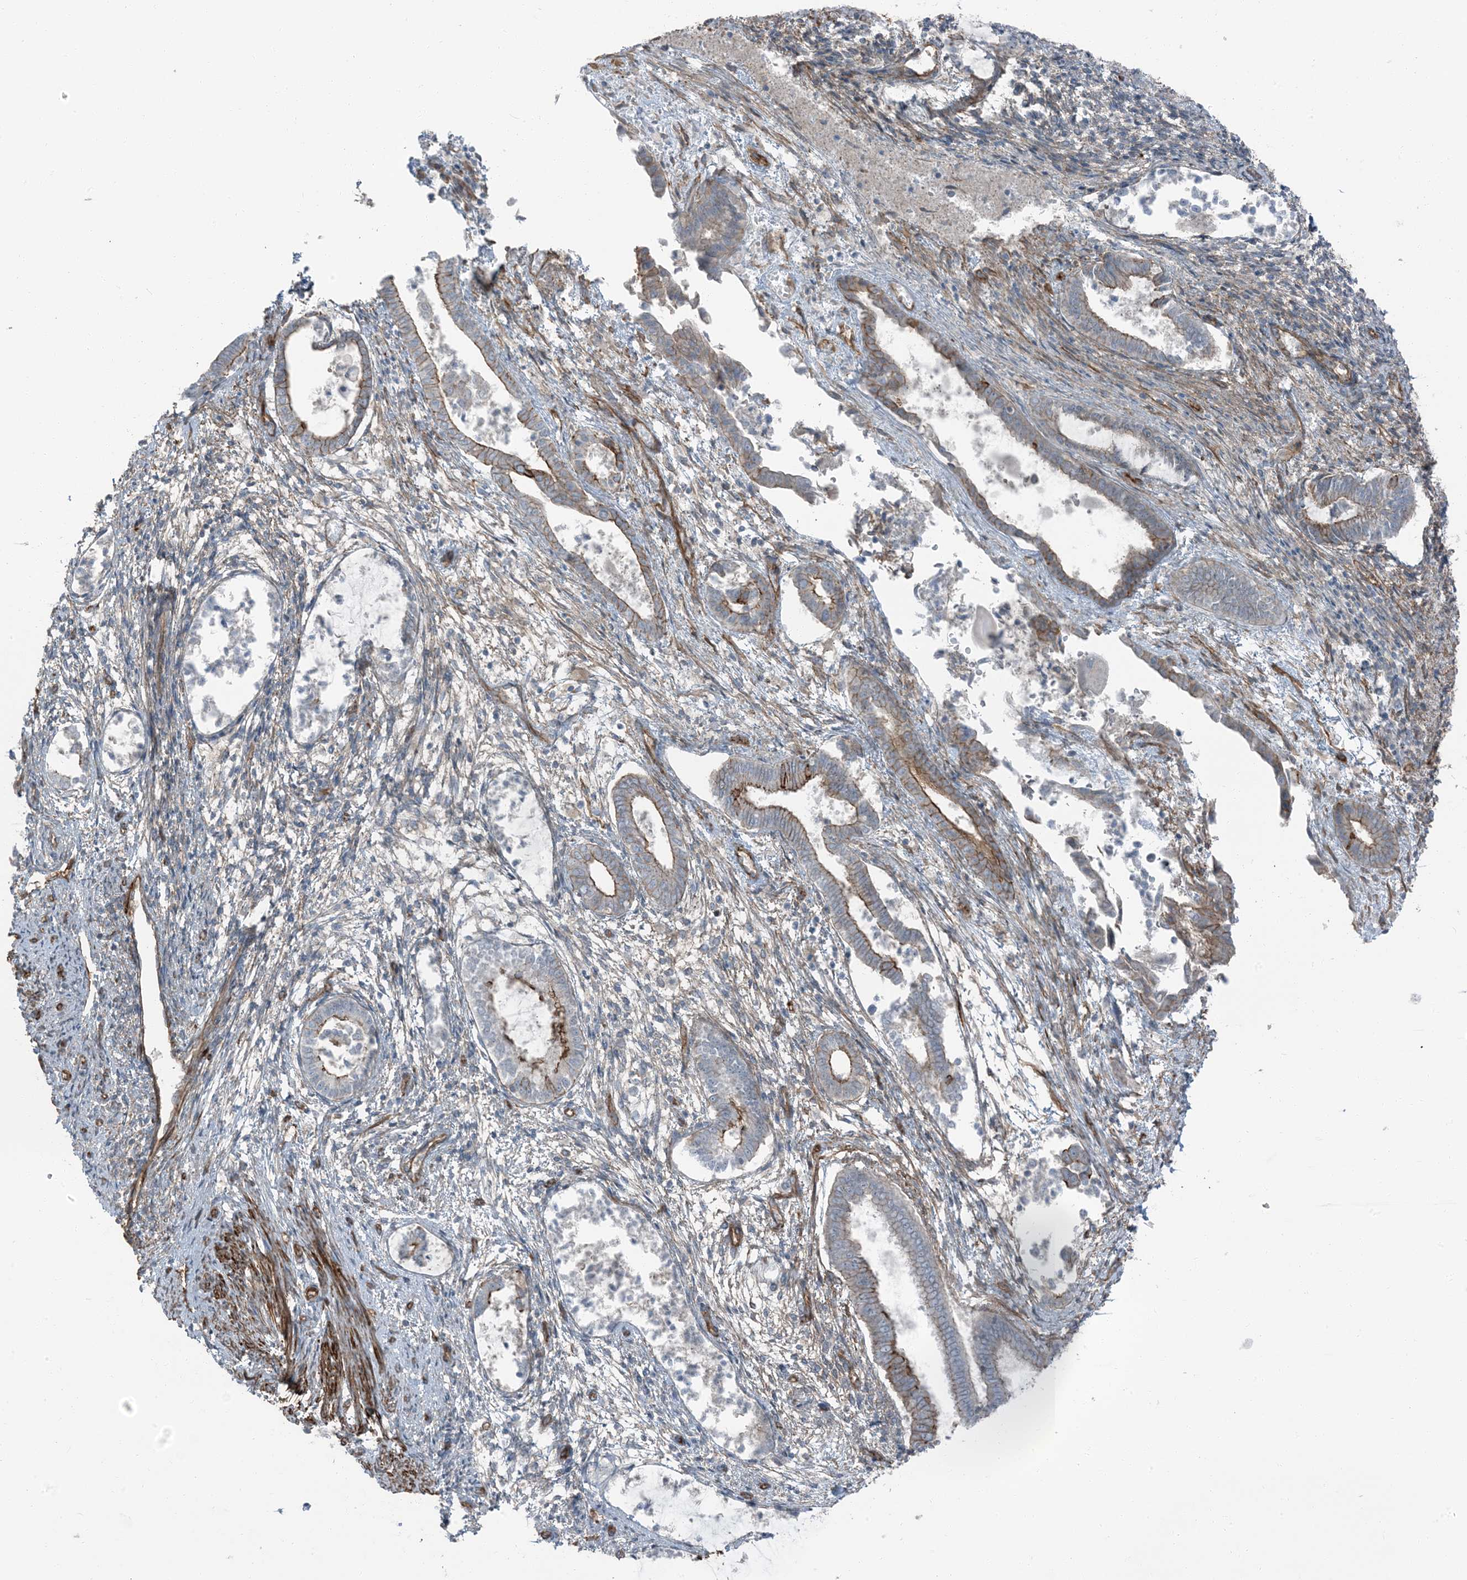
{"staining": {"intensity": "negative", "quantity": "none", "location": "none"}, "tissue": "endometrium", "cell_type": "Cells in endometrial stroma", "image_type": "normal", "snomed": [{"axis": "morphology", "description": "Normal tissue, NOS"}, {"axis": "topography", "description": "Endometrium"}], "caption": "Immunohistochemistry (IHC) image of benign human endometrium stained for a protein (brown), which exhibits no staining in cells in endometrial stroma. (Stains: DAB IHC with hematoxylin counter stain, Microscopy: brightfield microscopy at high magnification).", "gene": "ZFP90", "patient": {"sex": "female", "age": 56}}